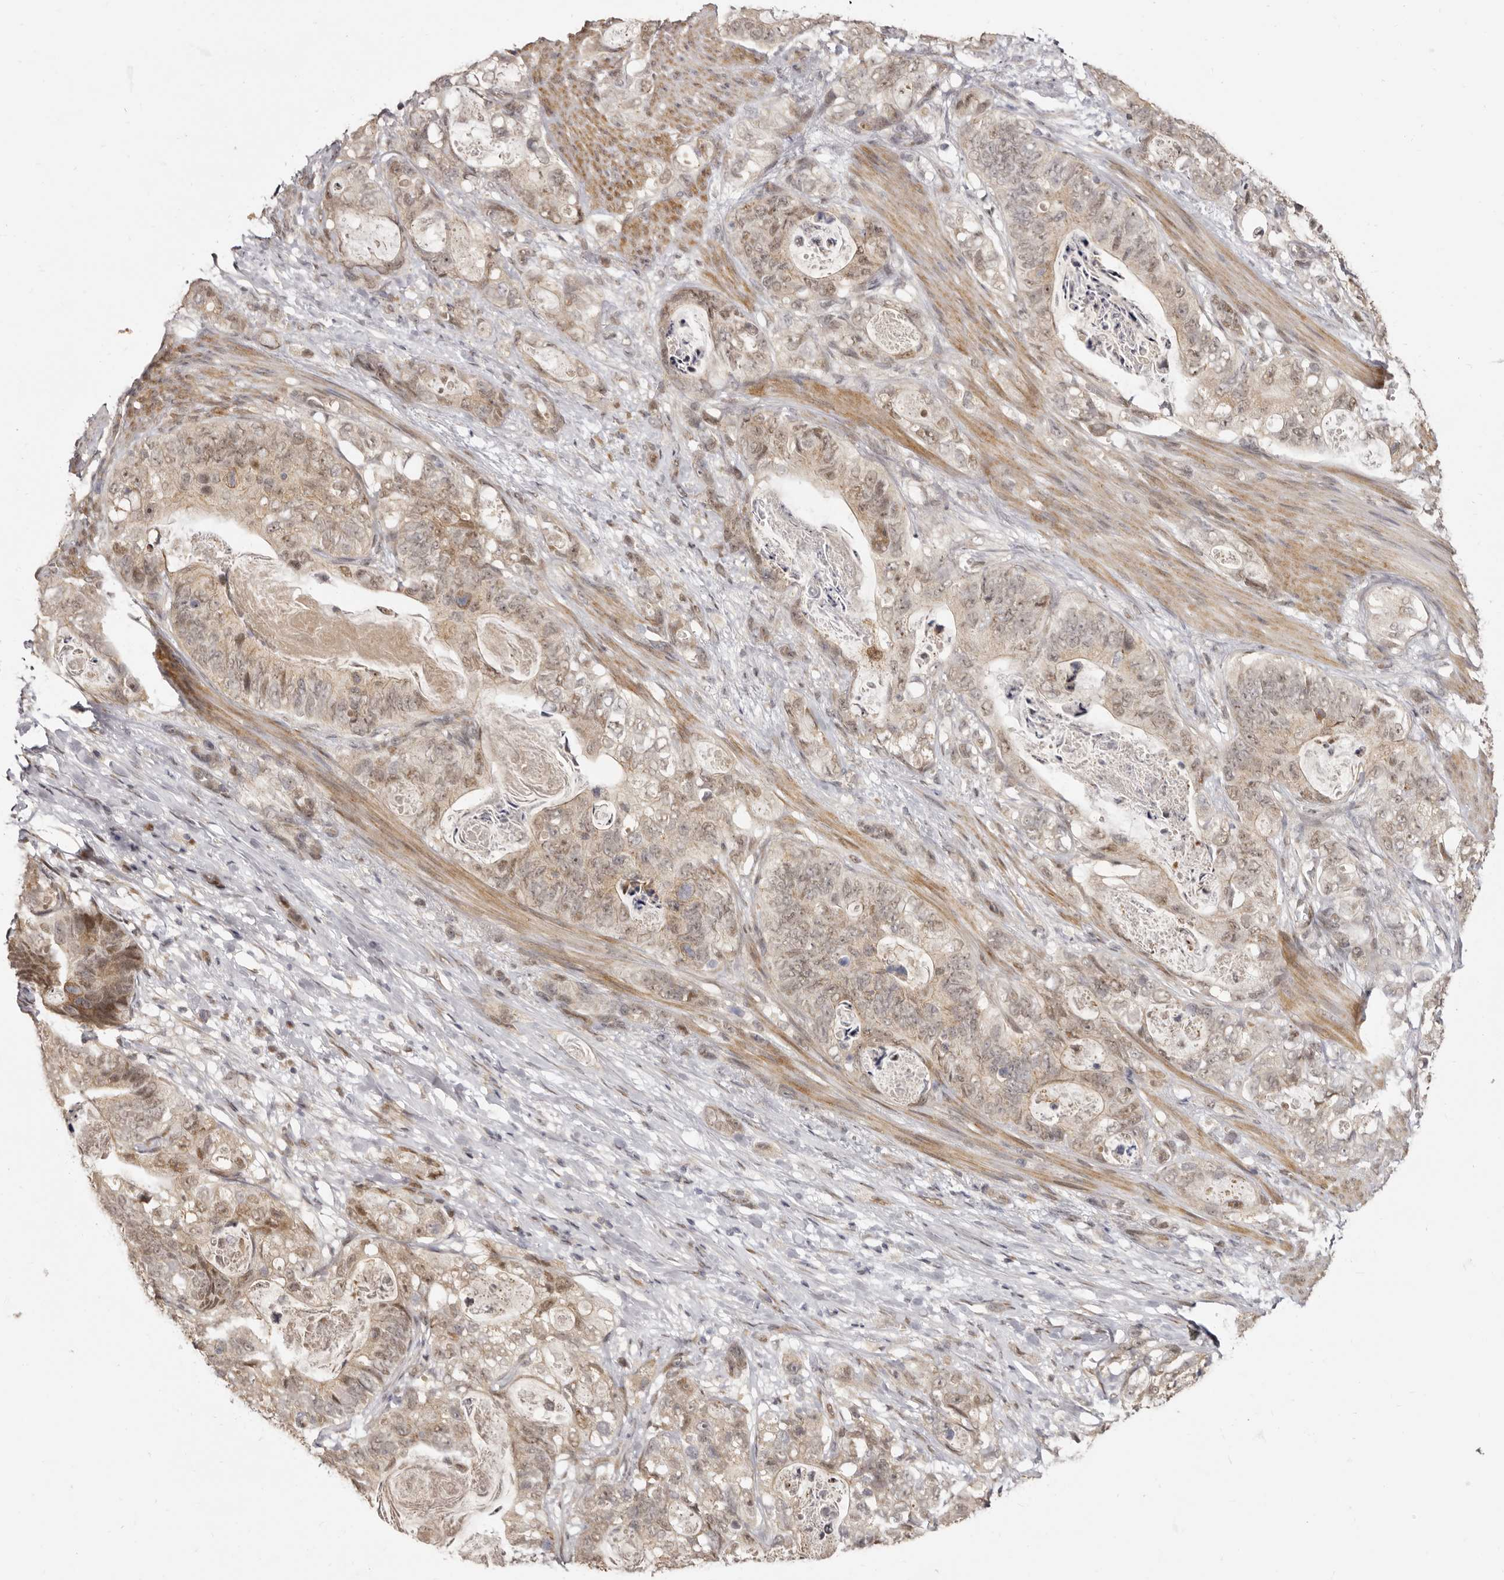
{"staining": {"intensity": "weak", "quantity": ">75%", "location": "cytoplasmic/membranous,nuclear"}, "tissue": "stomach cancer", "cell_type": "Tumor cells", "image_type": "cancer", "snomed": [{"axis": "morphology", "description": "Normal tissue, NOS"}, {"axis": "morphology", "description": "Adenocarcinoma, NOS"}, {"axis": "topography", "description": "Stomach"}], "caption": "Protein expression by immunohistochemistry demonstrates weak cytoplasmic/membranous and nuclear expression in about >75% of tumor cells in adenocarcinoma (stomach). (IHC, brightfield microscopy, high magnification).", "gene": "ZNF326", "patient": {"sex": "female", "age": 89}}